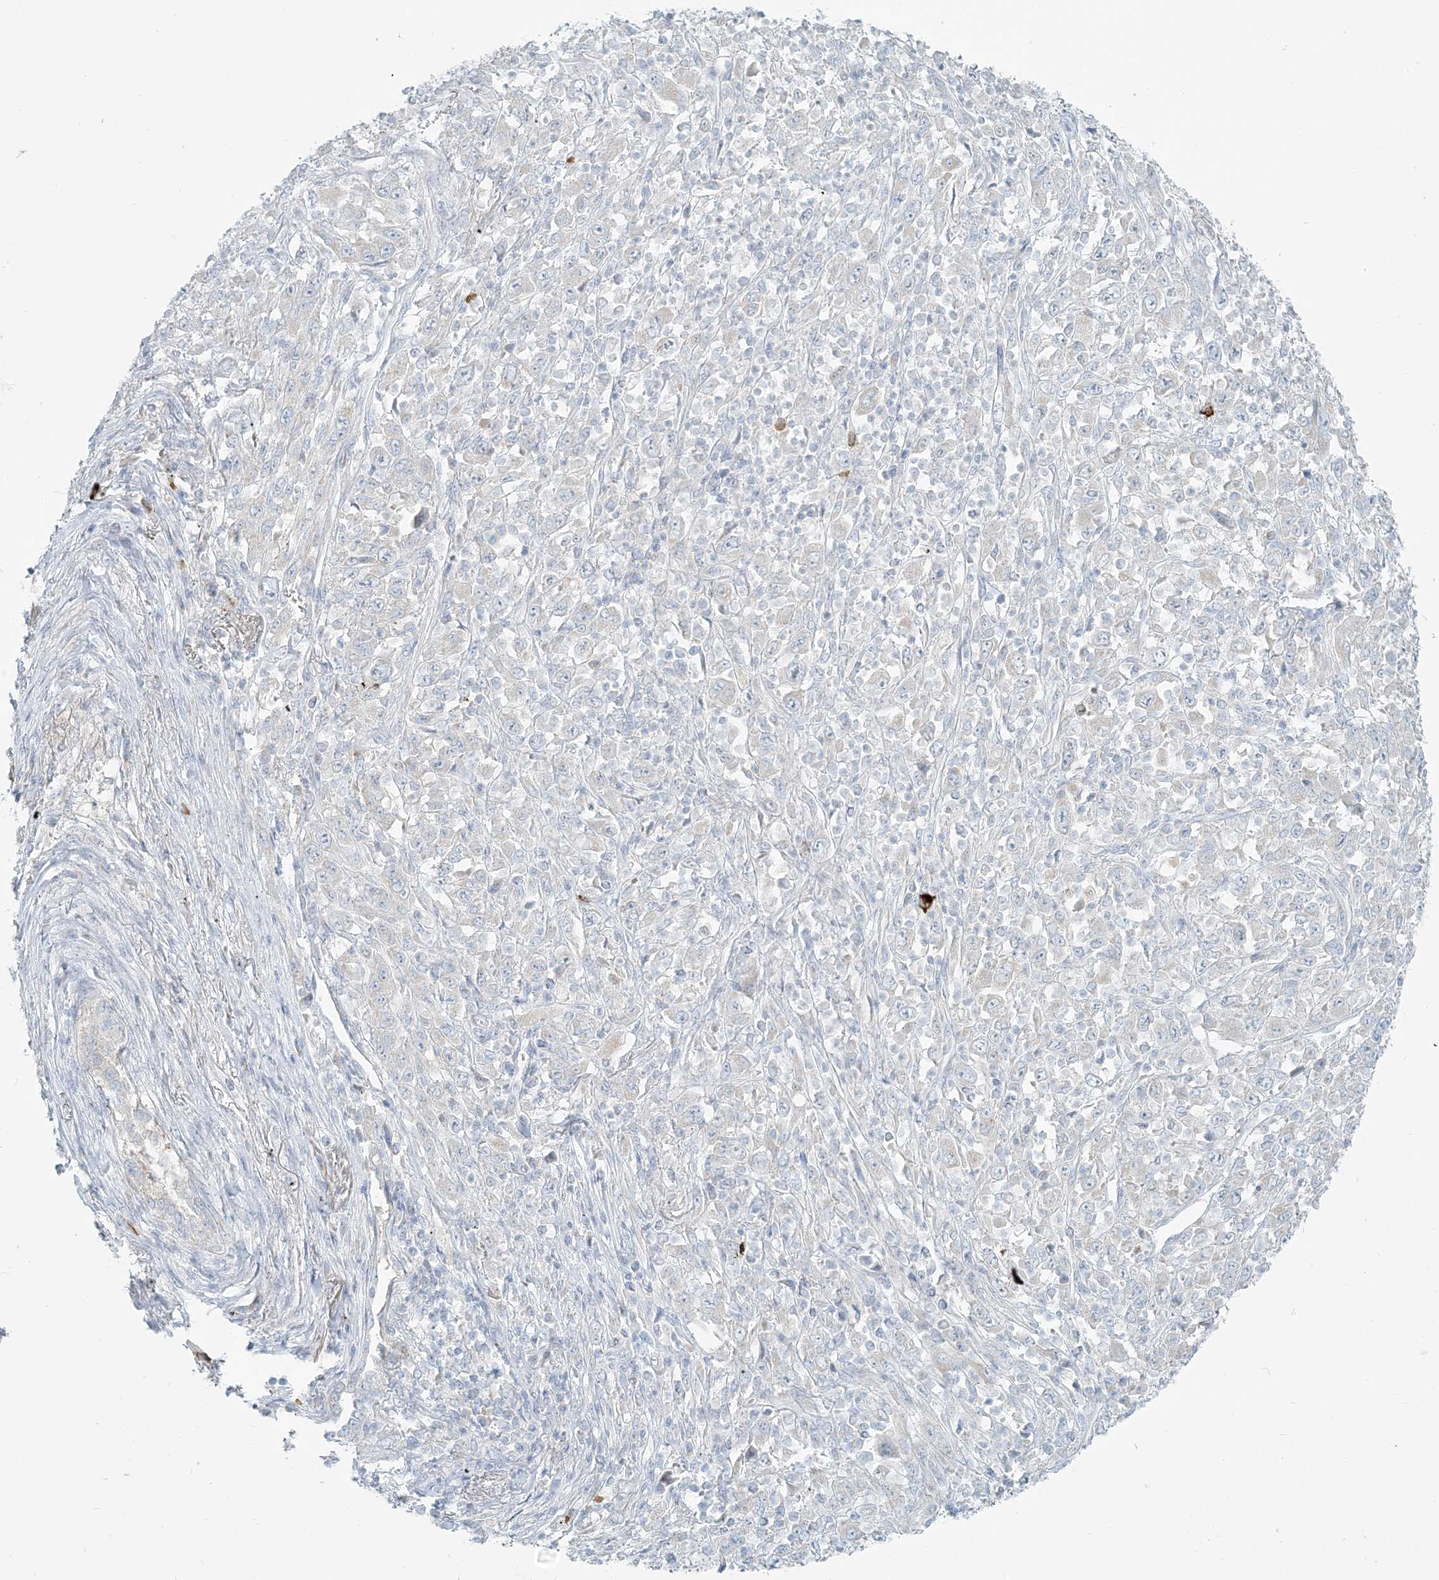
{"staining": {"intensity": "negative", "quantity": "none", "location": "none"}, "tissue": "melanoma", "cell_type": "Tumor cells", "image_type": "cancer", "snomed": [{"axis": "morphology", "description": "Malignant melanoma, Metastatic site"}, {"axis": "topography", "description": "Skin"}], "caption": "Tumor cells show no significant protein expression in melanoma.", "gene": "SCML1", "patient": {"sex": "female", "age": 56}}